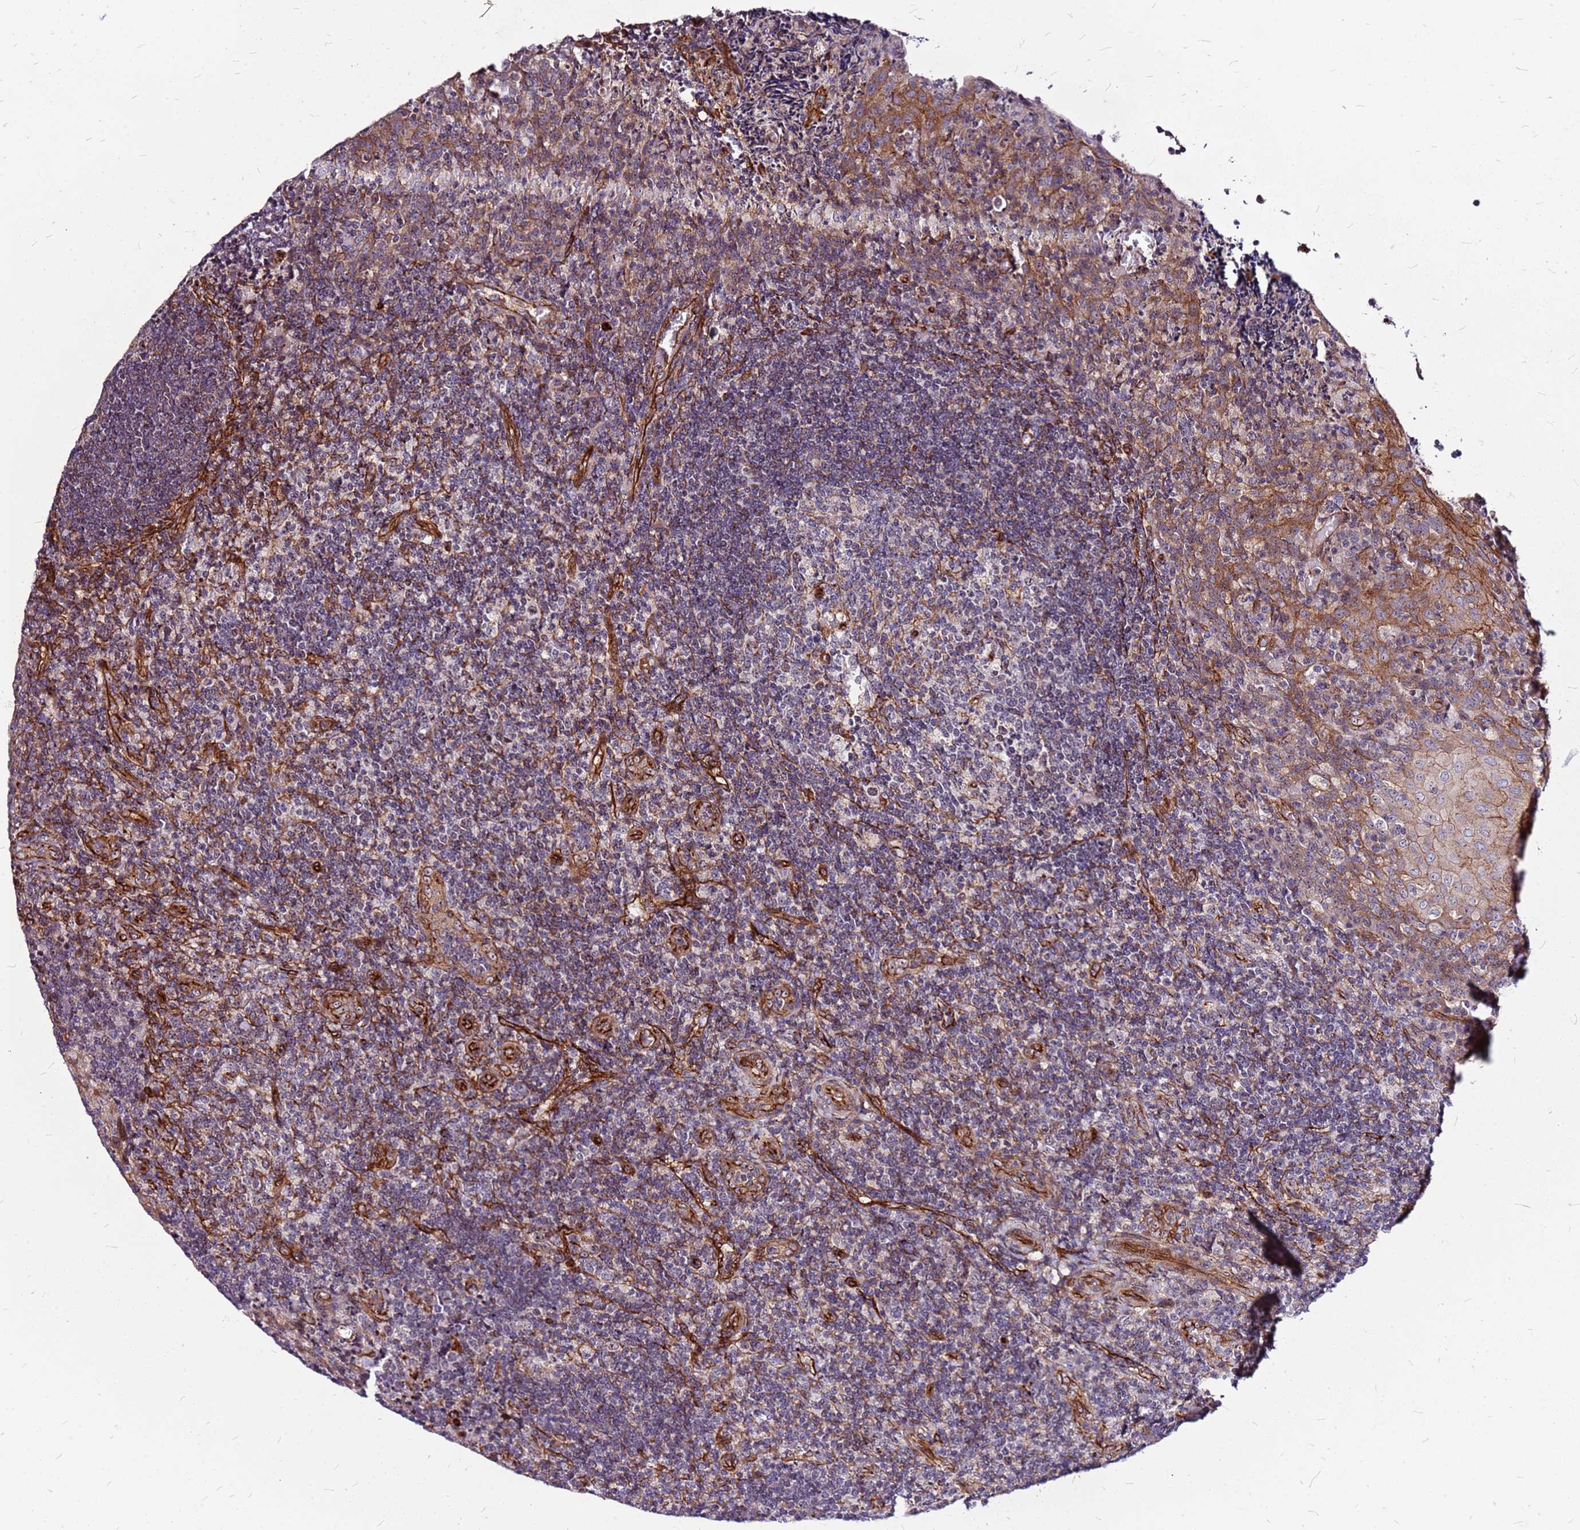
{"staining": {"intensity": "weak", "quantity": "<25%", "location": "cytoplasmic/membranous"}, "tissue": "tonsil", "cell_type": "Germinal center cells", "image_type": "normal", "snomed": [{"axis": "morphology", "description": "Normal tissue, NOS"}, {"axis": "topography", "description": "Tonsil"}], "caption": "Germinal center cells are negative for protein expression in unremarkable human tonsil. (Immunohistochemistry (ihc), brightfield microscopy, high magnification).", "gene": "TOPAZ1", "patient": {"sex": "male", "age": 17}}